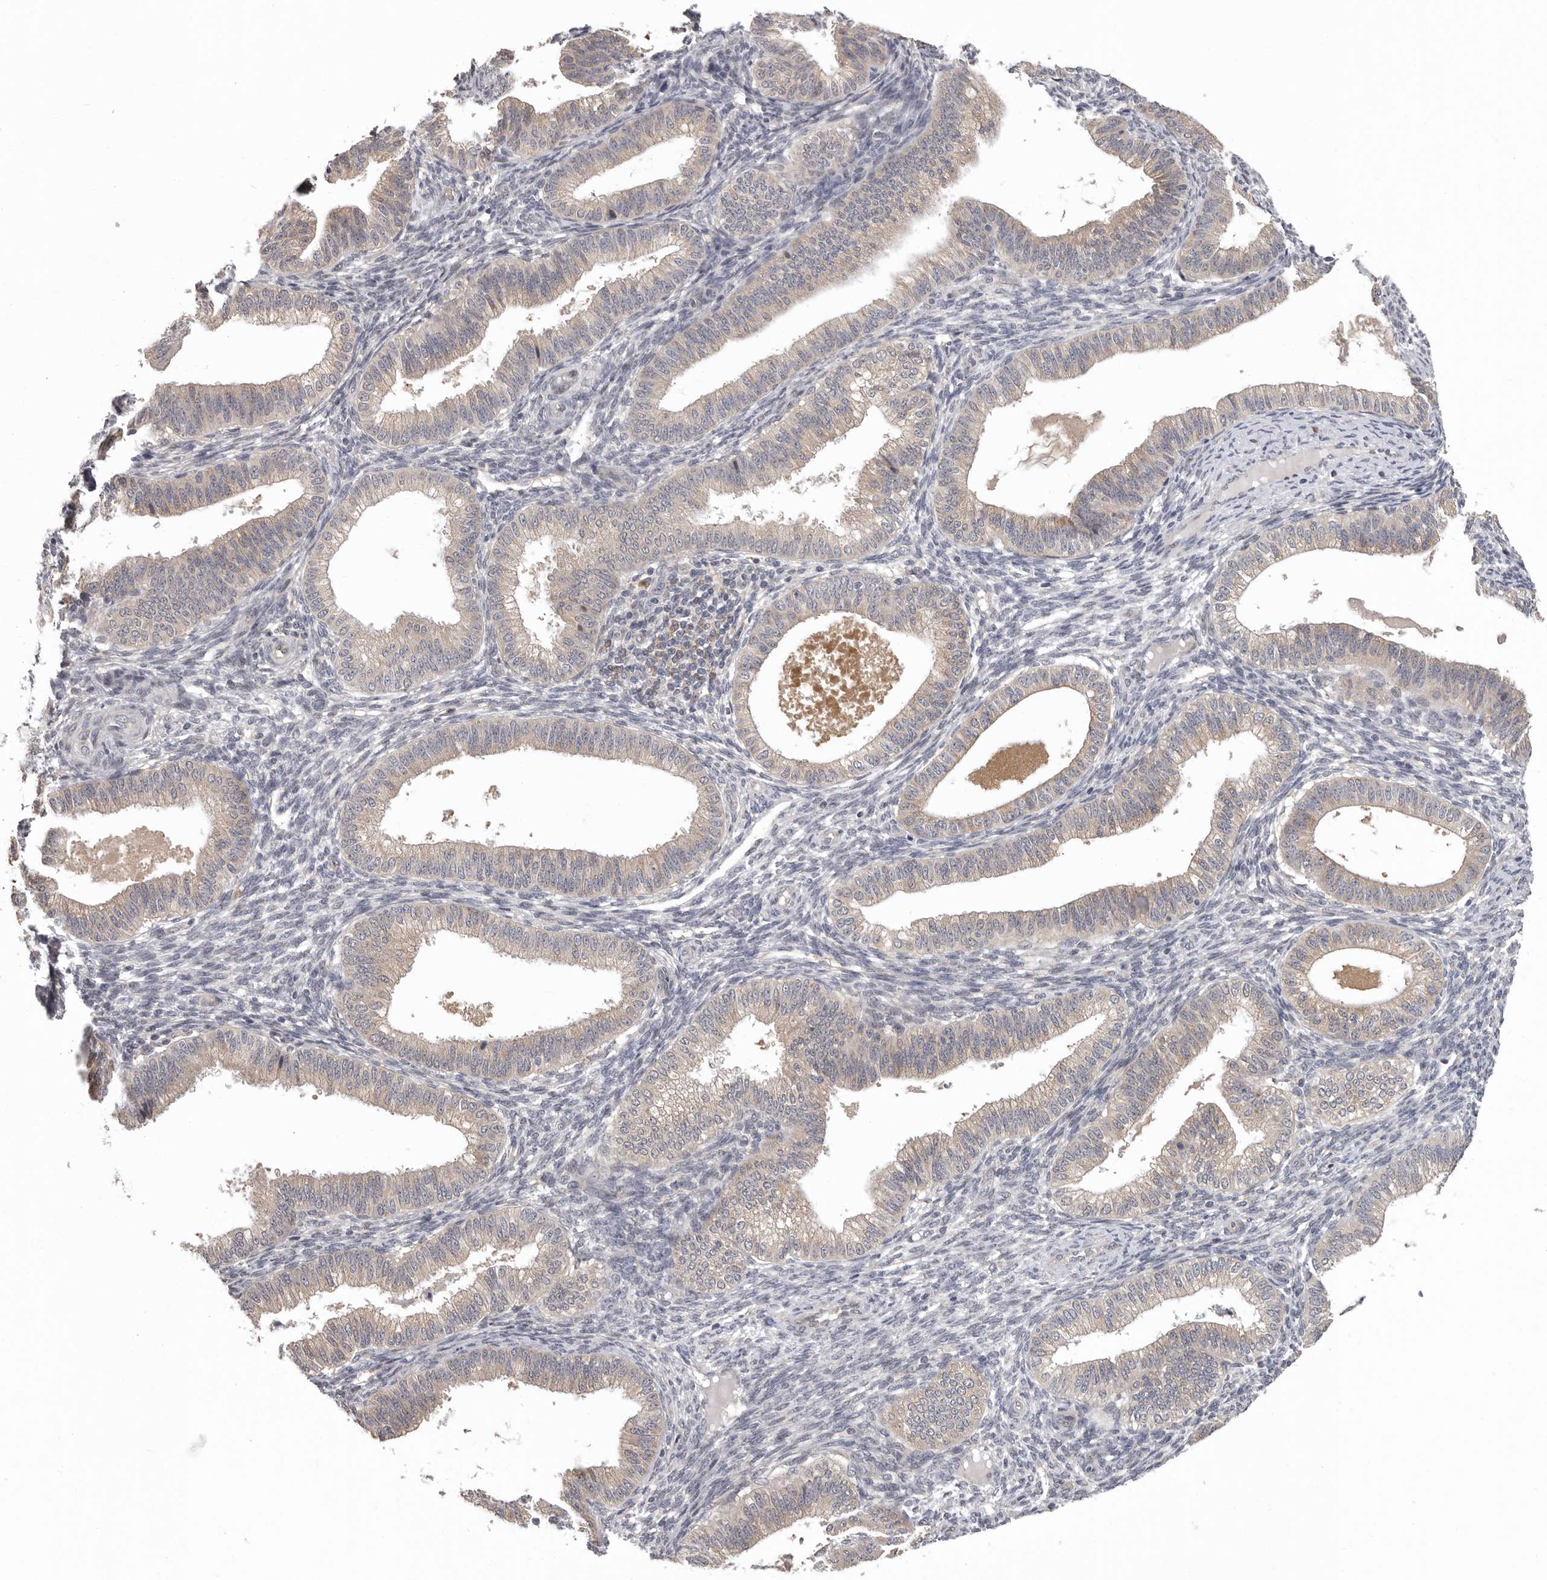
{"staining": {"intensity": "negative", "quantity": "none", "location": "none"}, "tissue": "endometrium", "cell_type": "Cells in endometrial stroma", "image_type": "normal", "snomed": [{"axis": "morphology", "description": "Normal tissue, NOS"}, {"axis": "topography", "description": "Endometrium"}], "caption": "Immunohistochemistry image of normal endometrium stained for a protein (brown), which exhibits no positivity in cells in endometrial stroma.", "gene": "RALGPS2", "patient": {"sex": "female", "age": 39}}